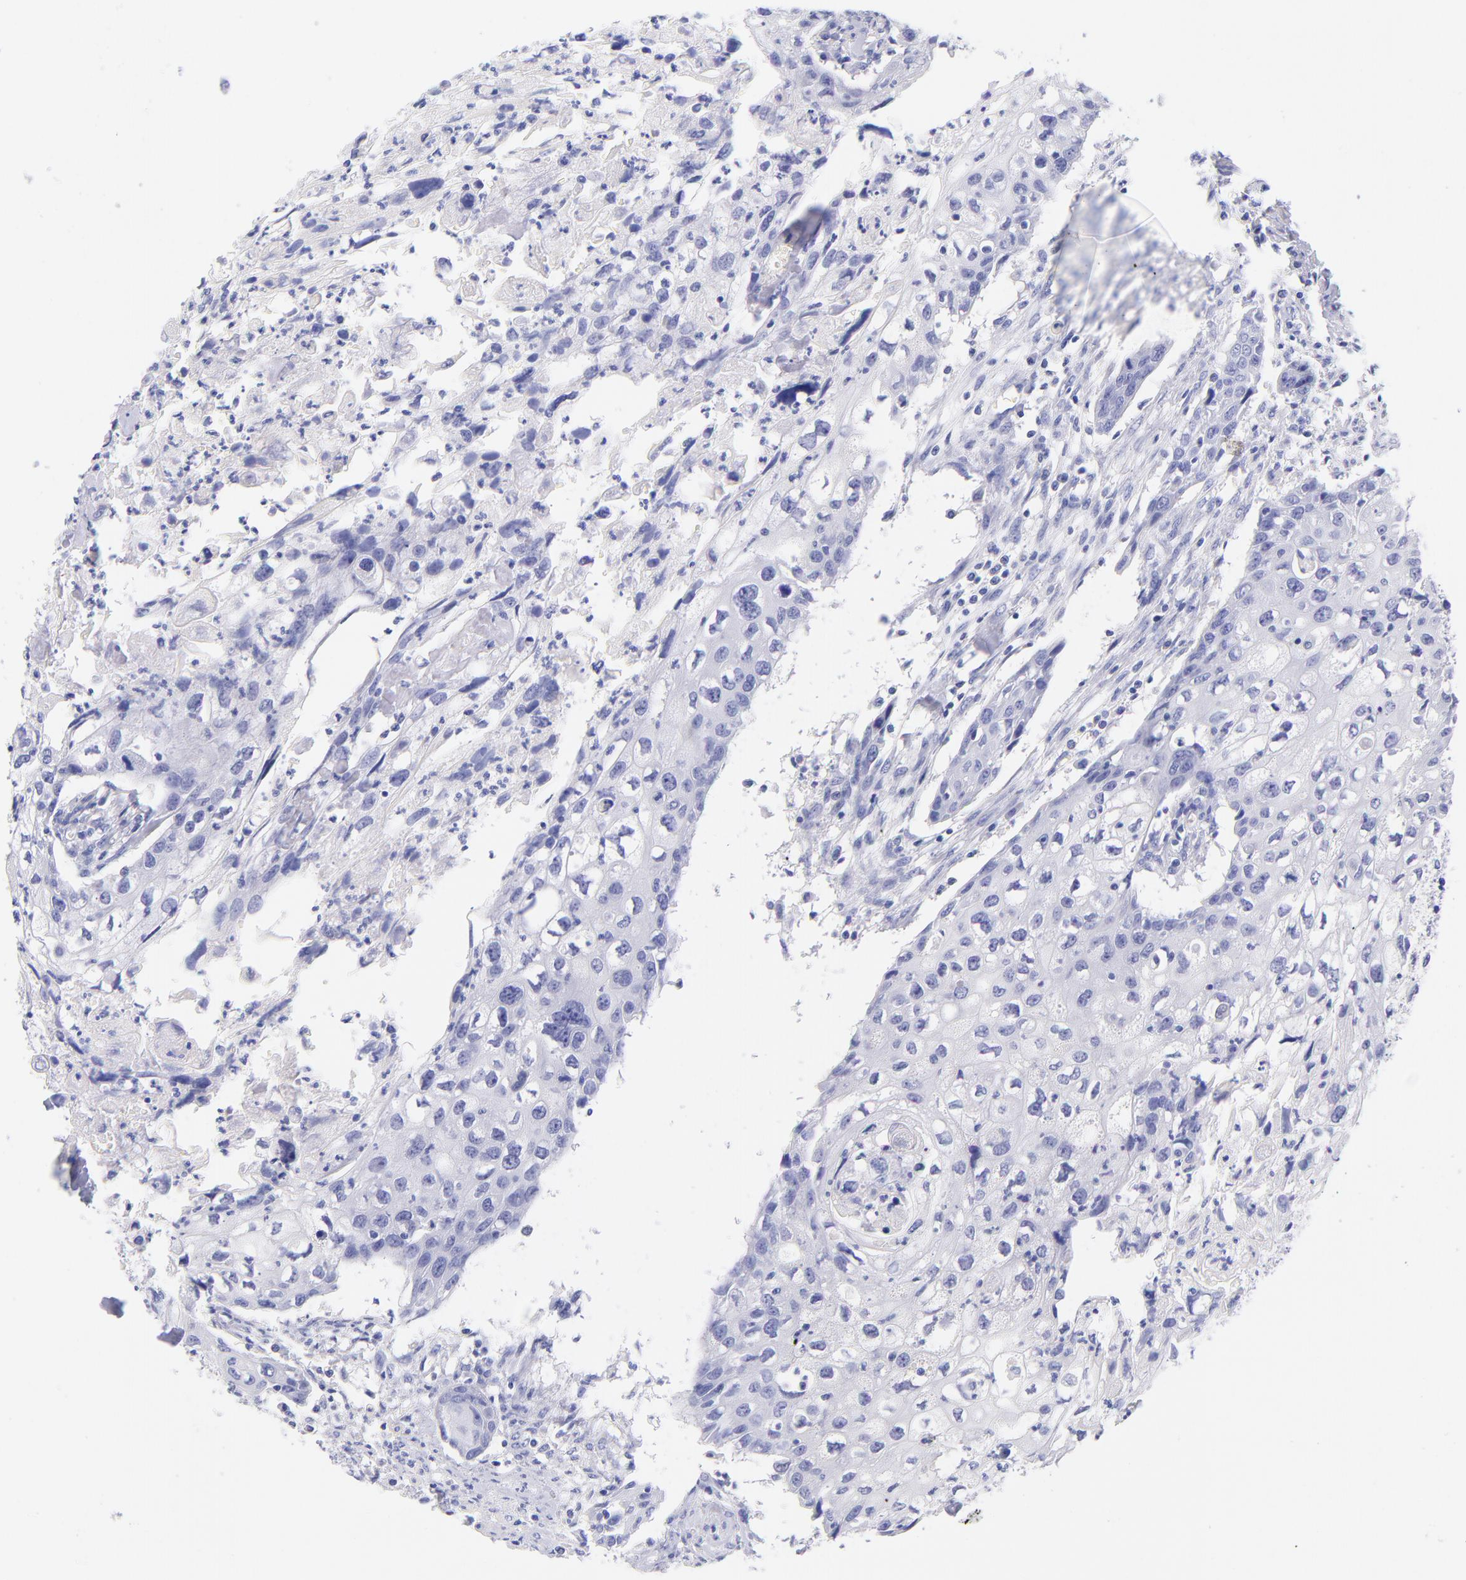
{"staining": {"intensity": "negative", "quantity": "none", "location": "none"}, "tissue": "urothelial cancer", "cell_type": "Tumor cells", "image_type": "cancer", "snomed": [{"axis": "morphology", "description": "Urothelial carcinoma, High grade"}, {"axis": "topography", "description": "Urinary bladder"}], "caption": "High-grade urothelial carcinoma was stained to show a protein in brown. There is no significant staining in tumor cells.", "gene": "RAB3B", "patient": {"sex": "male", "age": 54}}